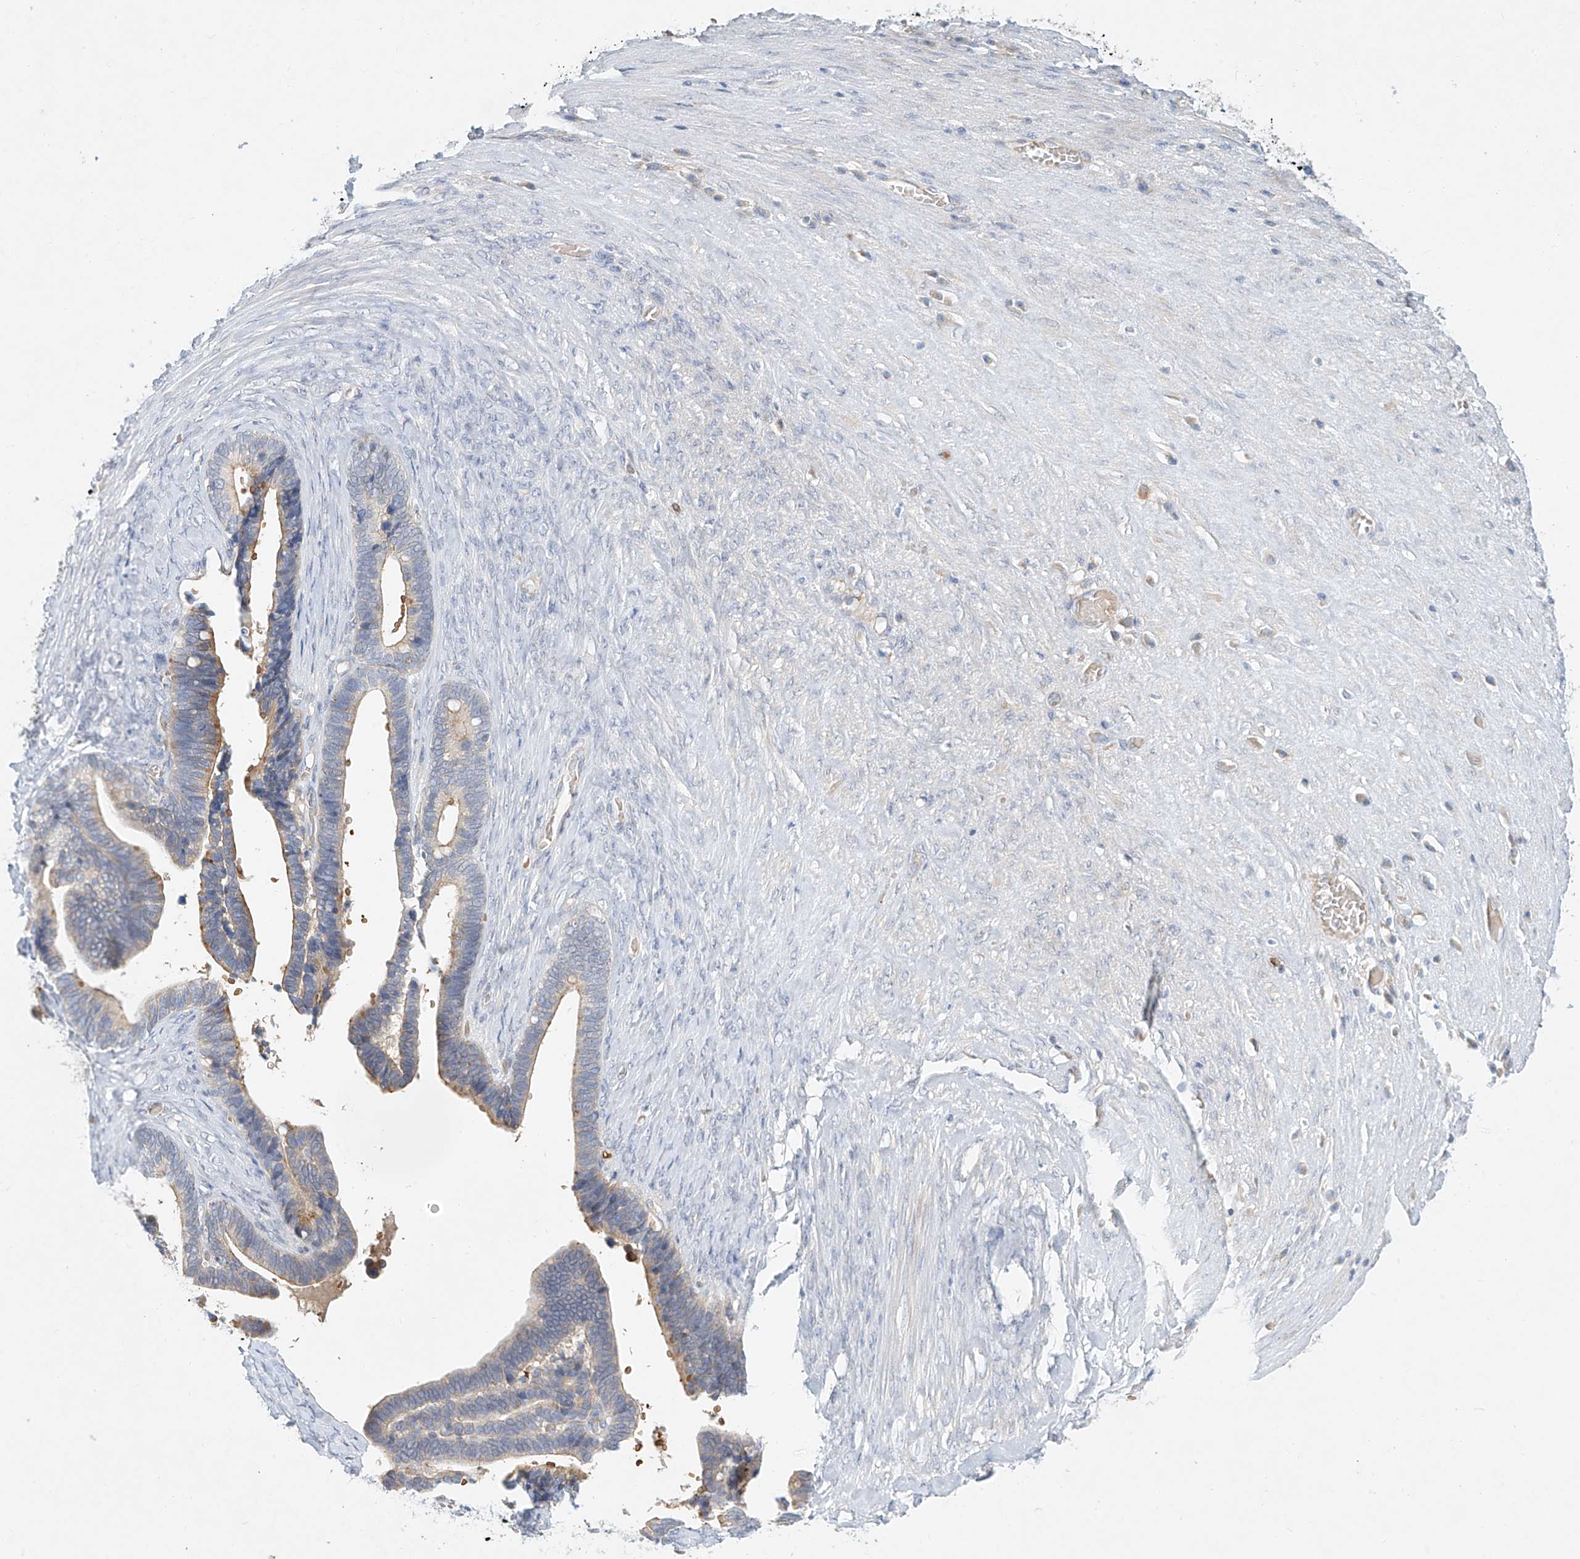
{"staining": {"intensity": "moderate", "quantity": "<25%", "location": "cytoplasmic/membranous"}, "tissue": "ovarian cancer", "cell_type": "Tumor cells", "image_type": "cancer", "snomed": [{"axis": "morphology", "description": "Cystadenocarcinoma, serous, NOS"}, {"axis": "topography", "description": "Ovary"}], "caption": "Human ovarian cancer (serous cystadenocarcinoma) stained for a protein (brown) shows moderate cytoplasmic/membranous positive staining in approximately <25% of tumor cells.", "gene": "SYTL3", "patient": {"sex": "female", "age": 56}}